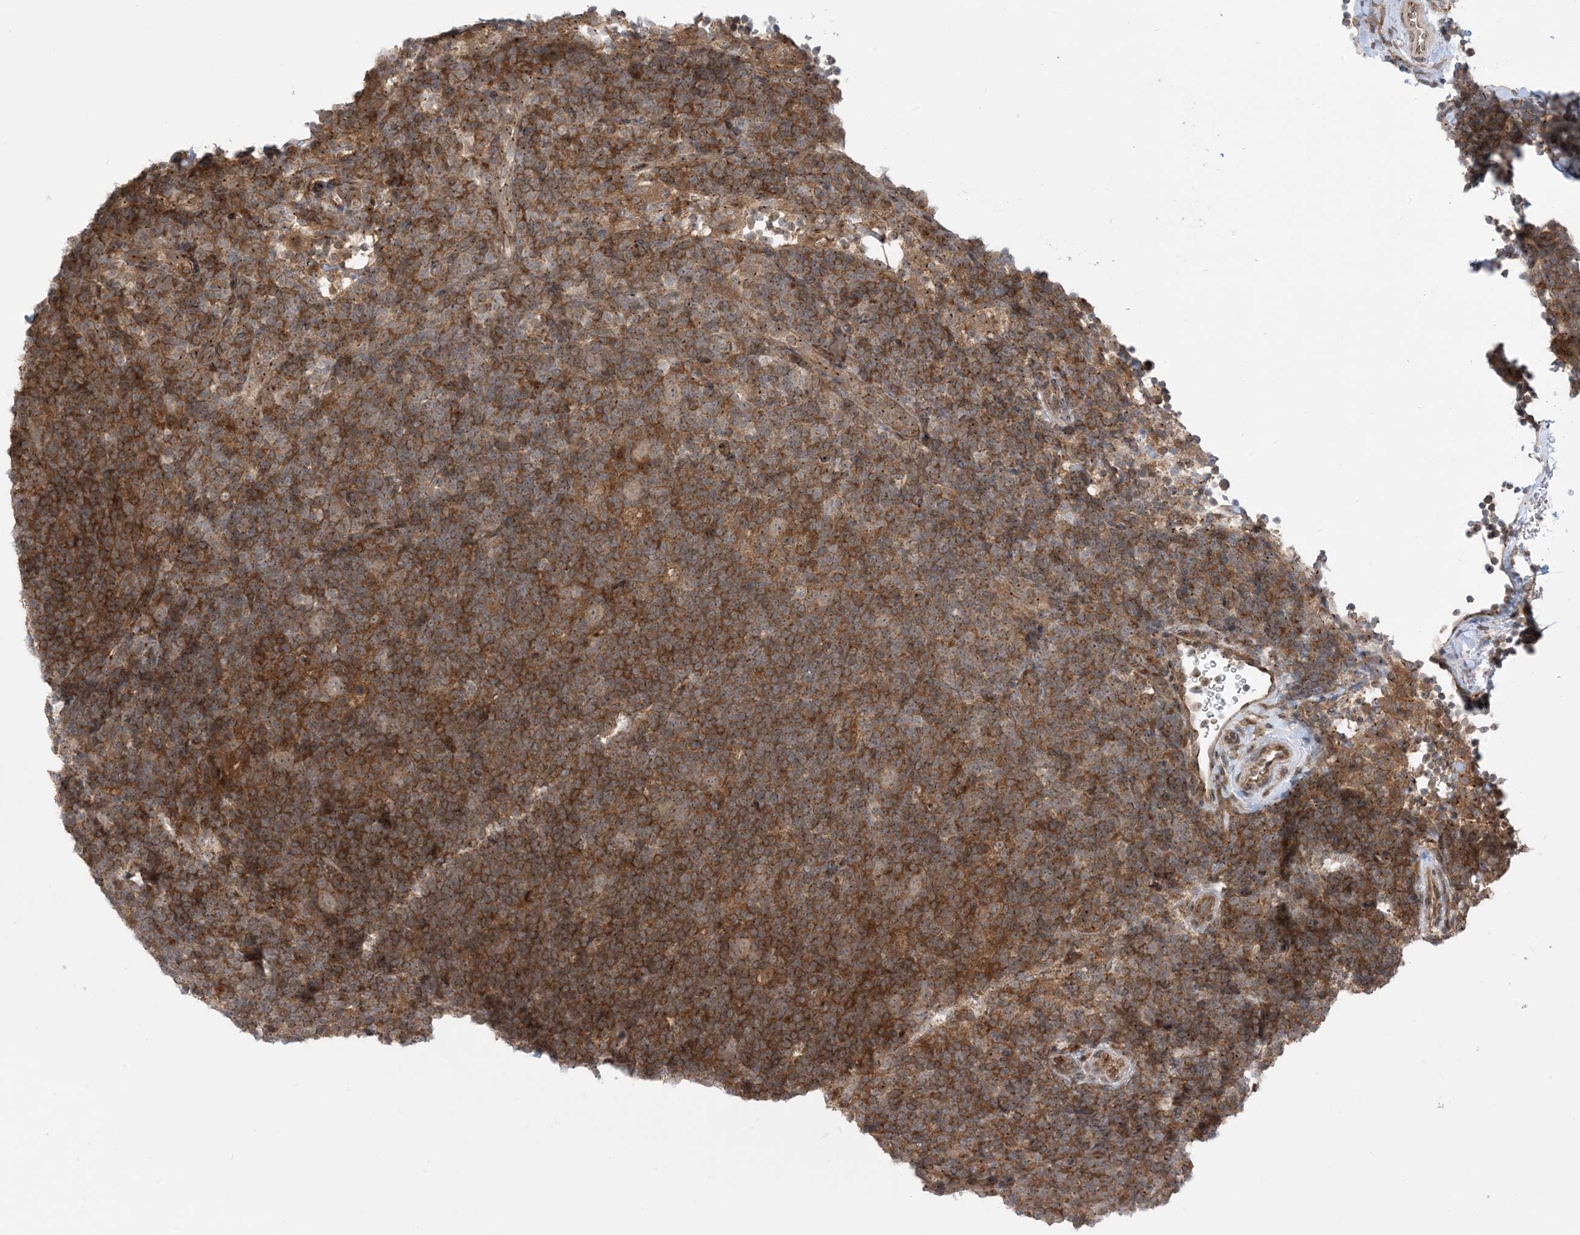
{"staining": {"intensity": "weak", "quantity": "25%-75%", "location": "cytoplasmic/membranous"}, "tissue": "lymphoma", "cell_type": "Tumor cells", "image_type": "cancer", "snomed": [{"axis": "morphology", "description": "Hodgkin's disease, NOS"}, {"axis": "topography", "description": "Lymph node"}], "caption": "This image displays IHC staining of human lymphoma, with low weak cytoplasmic/membranous positivity in approximately 25%-75% of tumor cells.", "gene": "CASP4", "patient": {"sex": "female", "age": 57}}